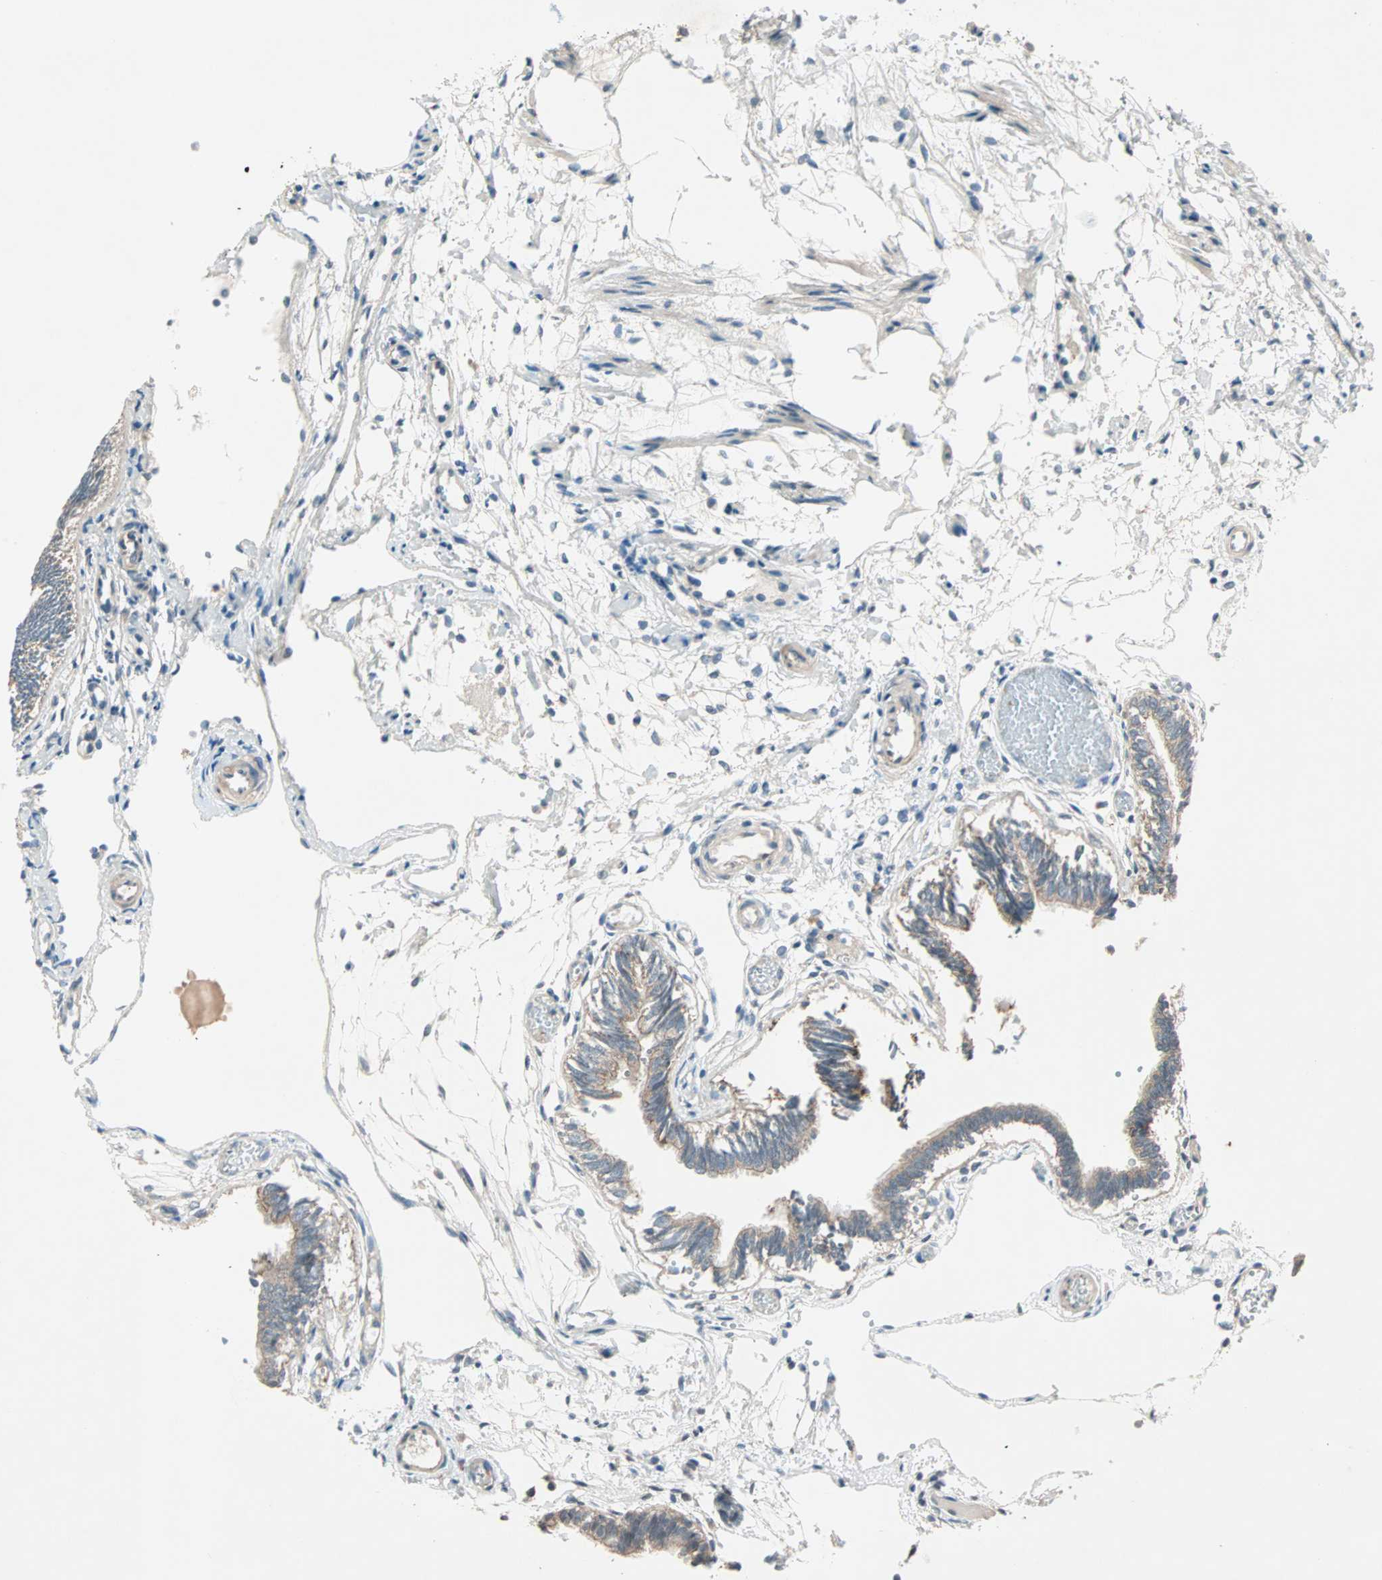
{"staining": {"intensity": "weak", "quantity": ">75%", "location": "cytoplasmic/membranous"}, "tissue": "fallopian tube", "cell_type": "Glandular cells", "image_type": "normal", "snomed": [{"axis": "morphology", "description": "Normal tissue, NOS"}, {"axis": "topography", "description": "Fallopian tube"}], "caption": "Immunohistochemistry (IHC) of benign human fallopian tube displays low levels of weak cytoplasmic/membranous positivity in about >75% of glandular cells.", "gene": "PGBD1", "patient": {"sex": "female", "age": 29}}